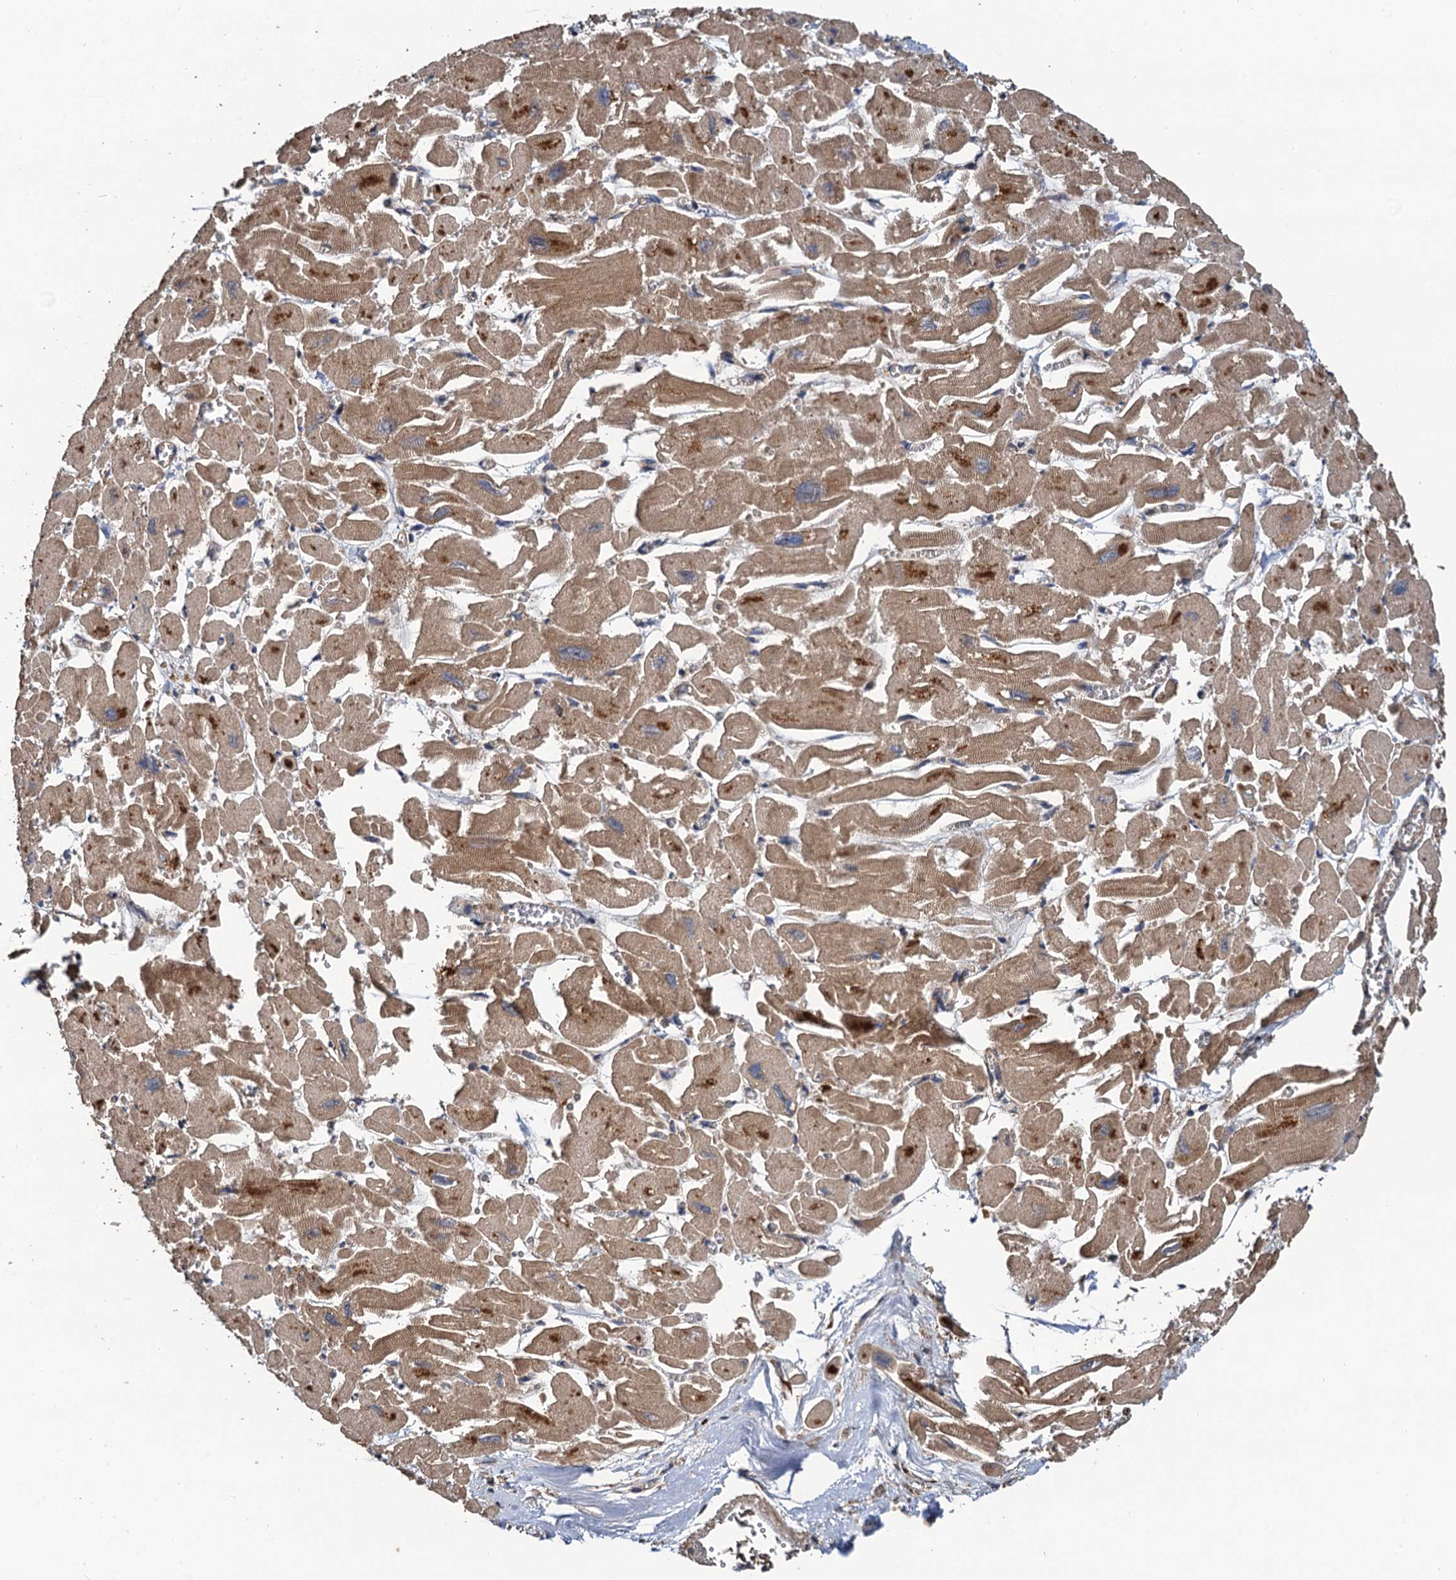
{"staining": {"intensity": "moderate", "quantity": ">75%", "location": "cytoplasmic/membranous"}, "tissue": "heart muscle", "cell_type": "Cardiomyocytes", "image_type": "normal", "snomed": [{"axis": "morphology", "description": "Normal tissue, NOS"}, {"axis": "topography", "description": "Heart"}], "caption": "IHC histopathology image of benign heart muscle: human heart muscle stained using immunohistochemistry demonstrates medium levels of moderate protein expression localized specifically in the cytoplasmic/membranous of cardiomyocytes, appearing as a cytoplasmic/membranous brown color.", "gene": "TMEM39B", "patient": {"sex": "male", "age": 54}}